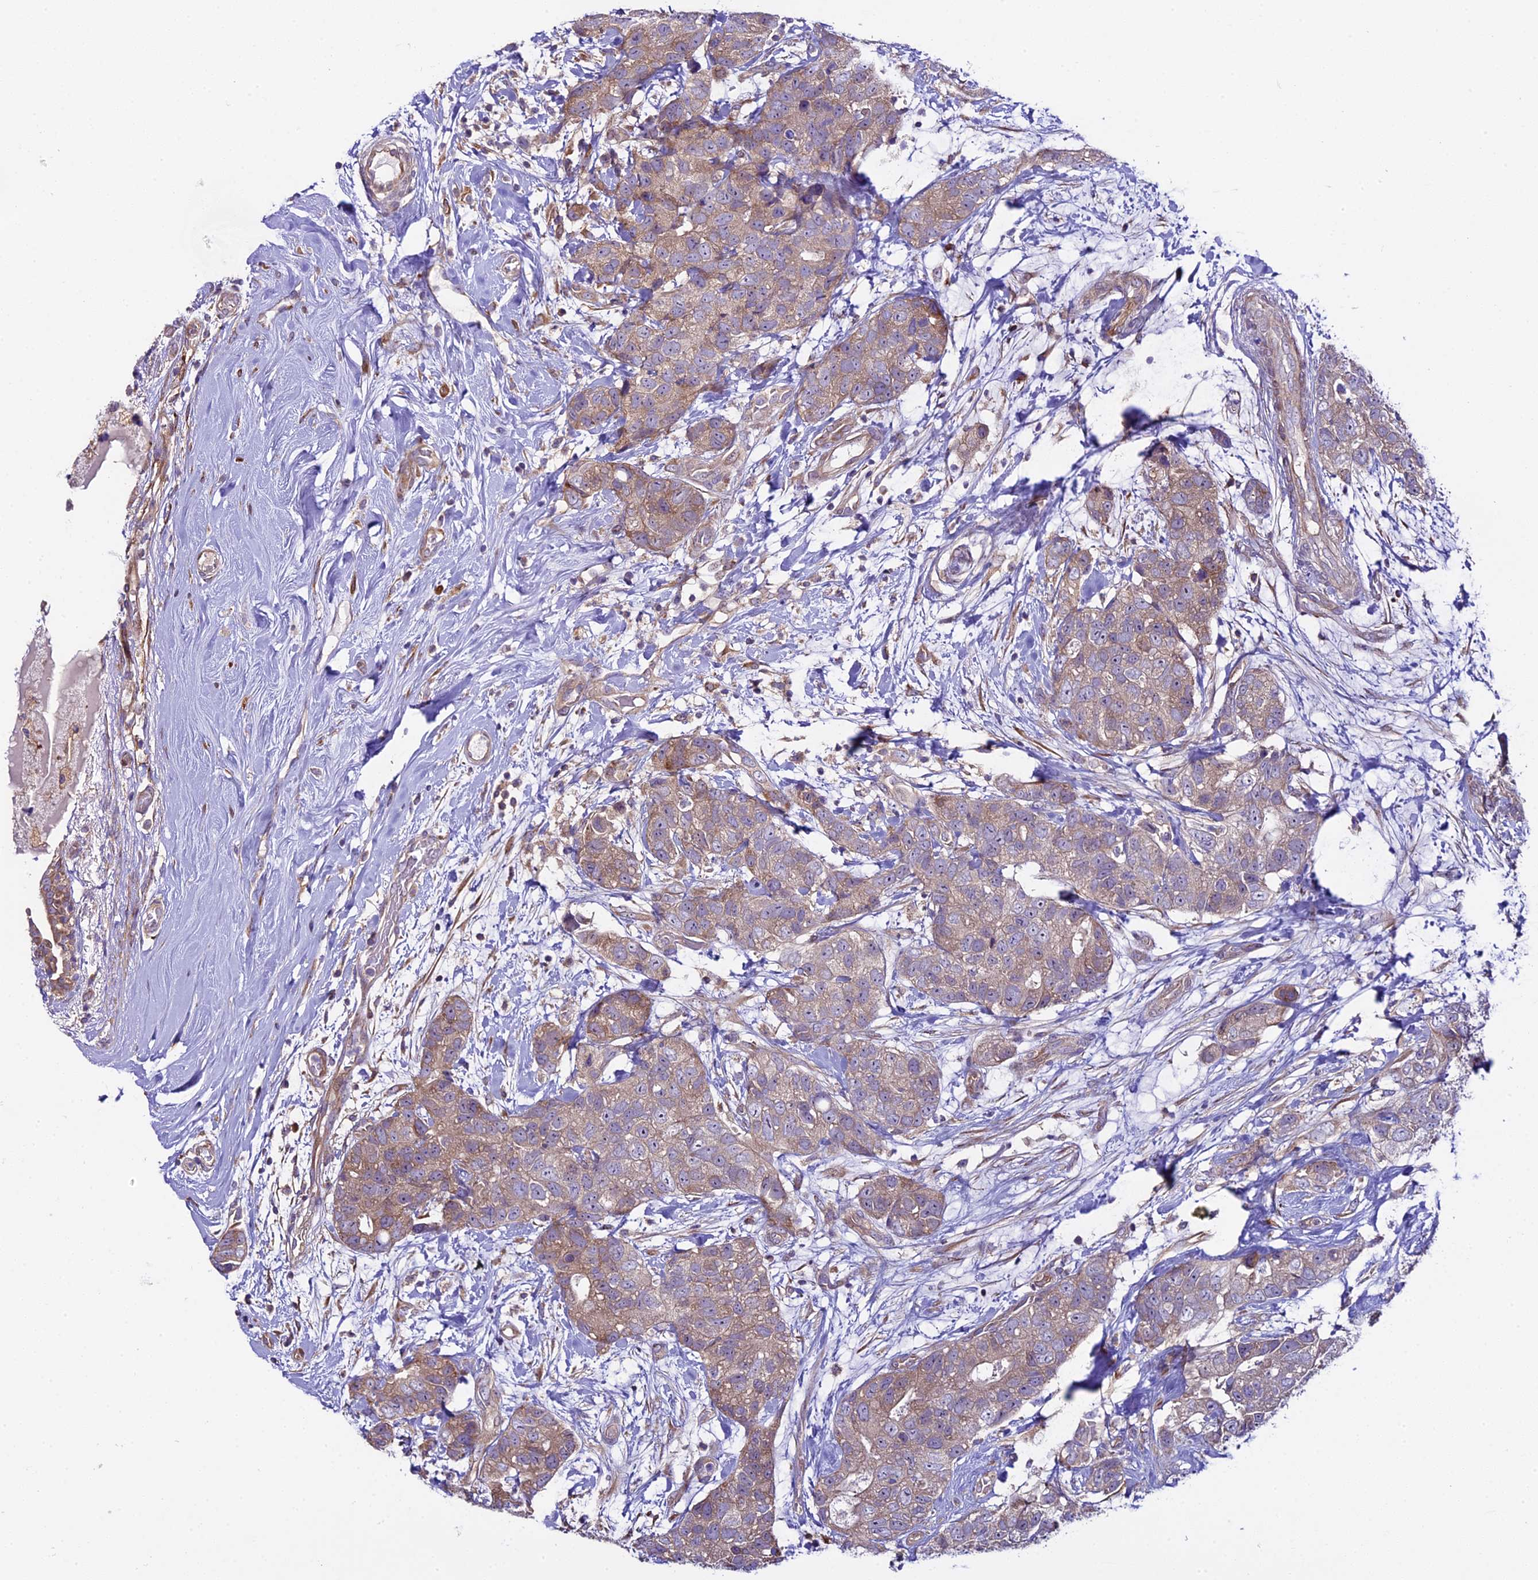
{"staining": {"intensity": "weak", "quantity": ">75%", "location": "cytoplasmic/membranous"}, "tissue": "breast cancer", "cell_type": "Tumor cells", "image_type": "cancer", "snomed": [{"axis": "morphology", "description": "Duct carcinoma"}, {"axis": "topography", "description": "Breast"}], "caption": "An immunohistochemistry (IHC) image of neoplastic tissue is shown. Protein staining in brown shows weak cytoplasmic/membranous positivity in breast cancer (invasive ductal carcinoma) within tumor cells.", "gene": "SPIRE1", "patient": {"sex": "female", "age": 62}}